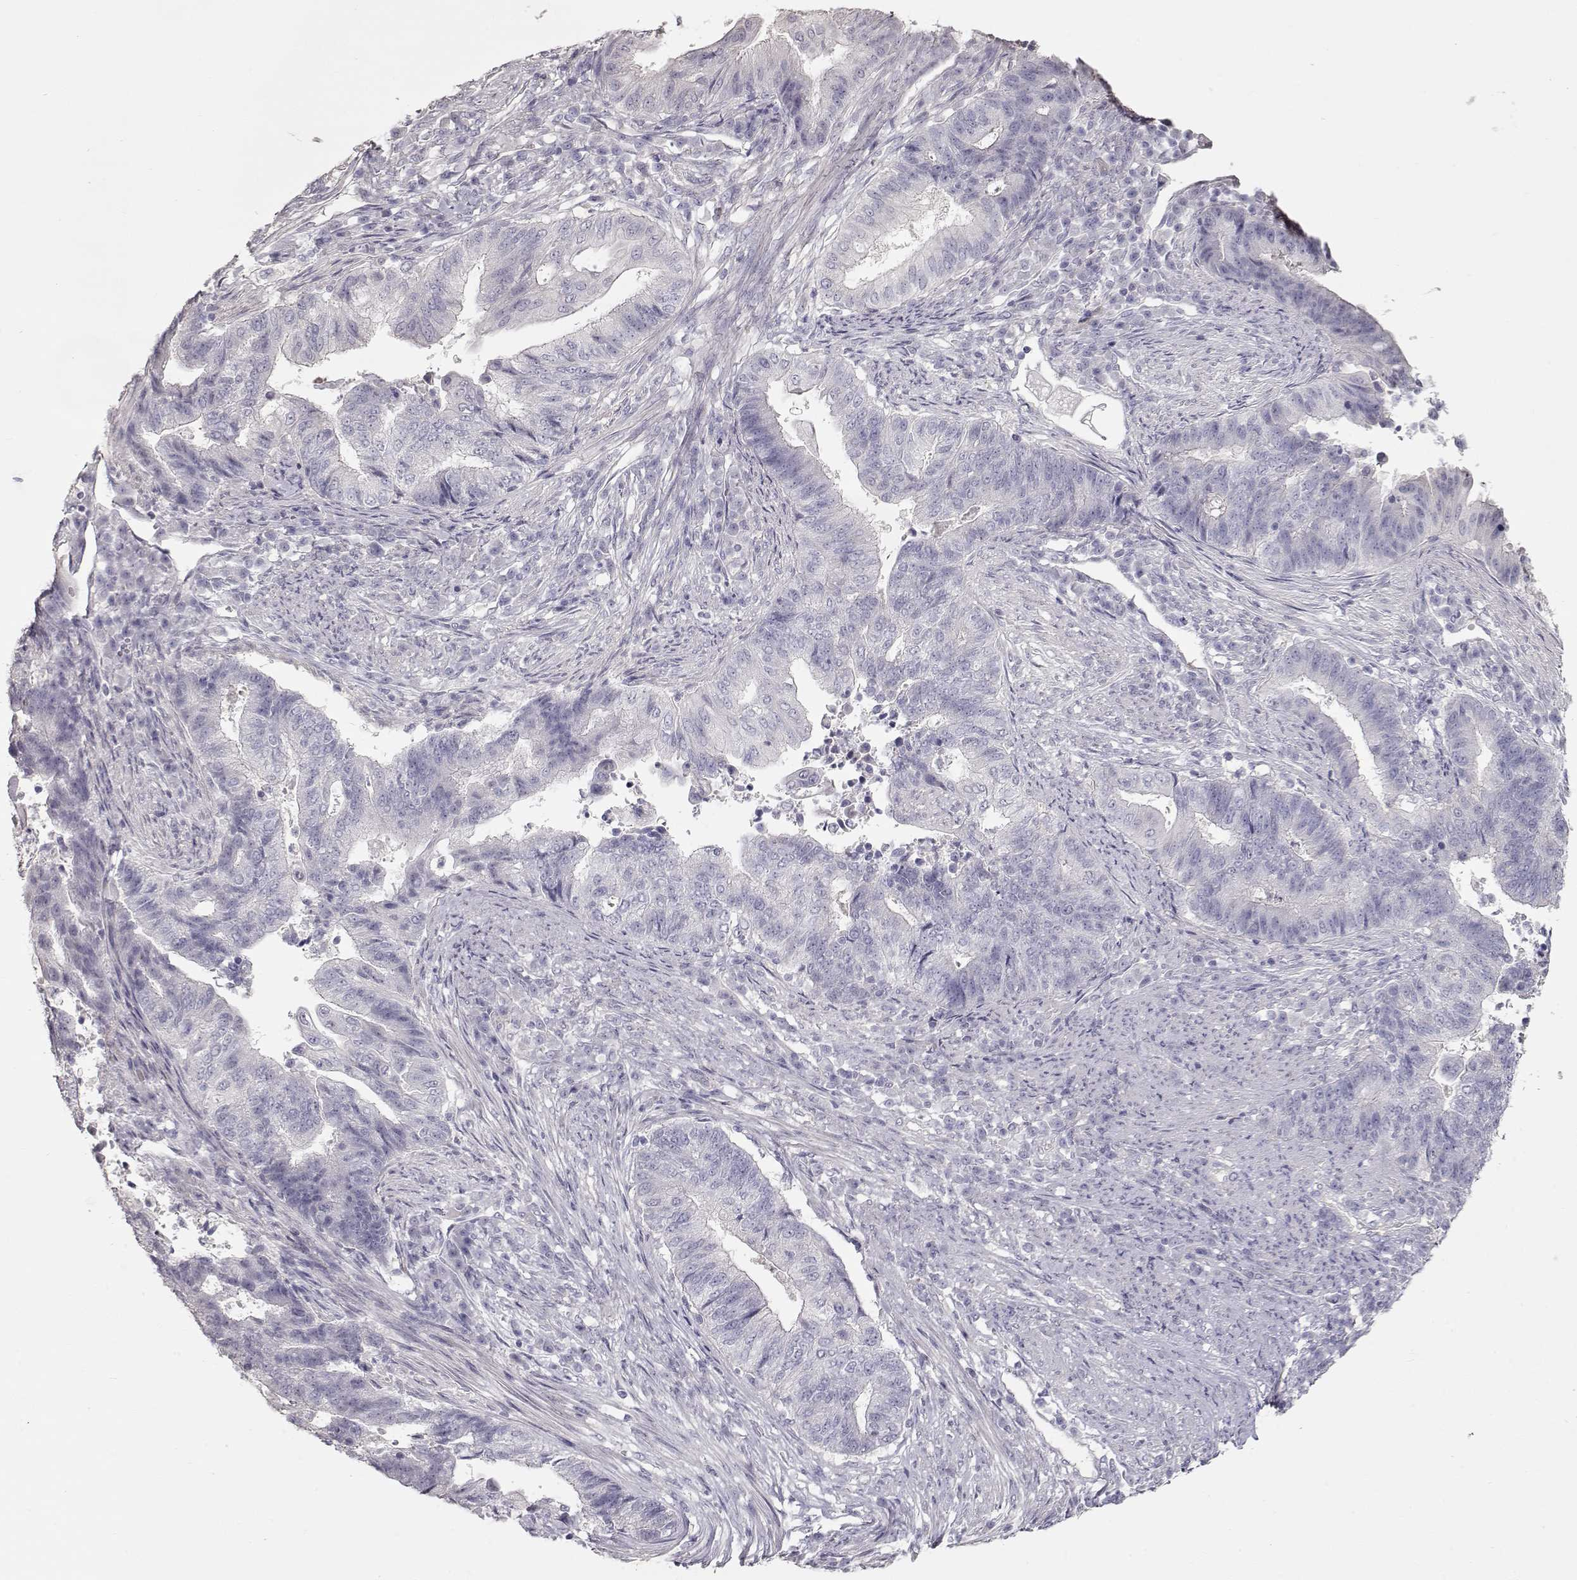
{"staining": {"intensity": "negative", "quantity": "none", "location": "none"}, "tissue": "endometrial cancer", "cell_type": "Tumor cells", "image_type": "cancer", "snomed": [{"axis": "morphology", "description": "Adenocarcinoma, NOS"}, {"axis": "topography", "description": "Uterus"}, {"axis": "topography", "description": "Endometrium"}], "caption": "A micrograph of human endometrial adenocarcinoma is negative for staining in tumor cells. (DAB (3,3'-diaminobenzidine) IHC visualized using brightfield microscopy, high magnification).", "gene": "SLC18A1", "patient": {"sex": "female", "age": 54}}